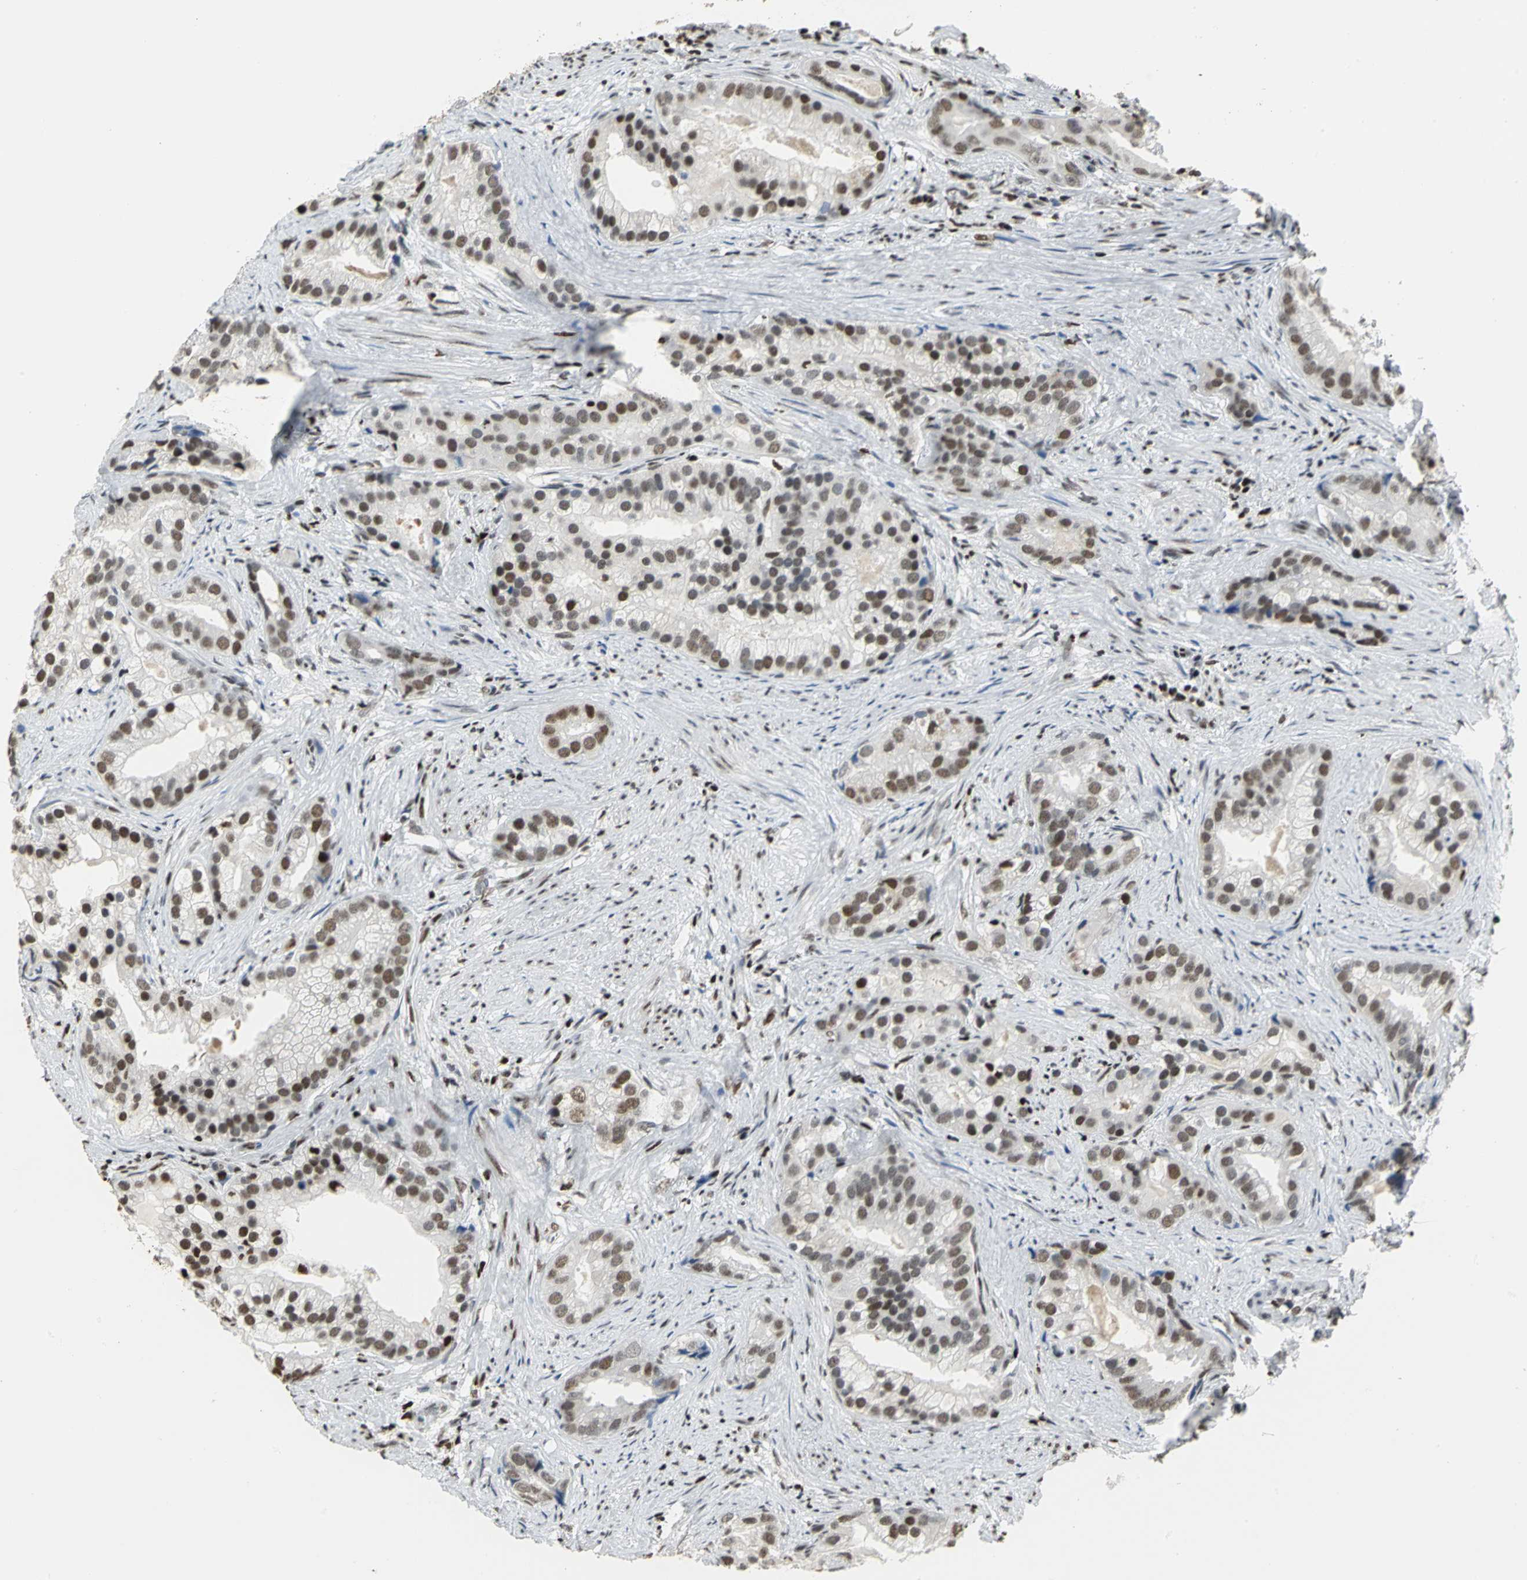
{"staining": {"intensity": "moderate", "quantity": ">75%", "location": "nuclear"}, "tissue": "prostate cancer", "cell_type": "Tumor cells", "image_type": "cancer", "snomed": [{"axis": "morphology", "description": "Adenocarcinoma, Low grade"}, {"axis": "topography", "description": "Prostate"}], "caption": "Prostate low-grade adenocarcinoma stained for a protein shows moderate nuclear positivity in tumor cells.", "gene": "HNRNPD", "patient": {"sex": "male", "age": 71}}